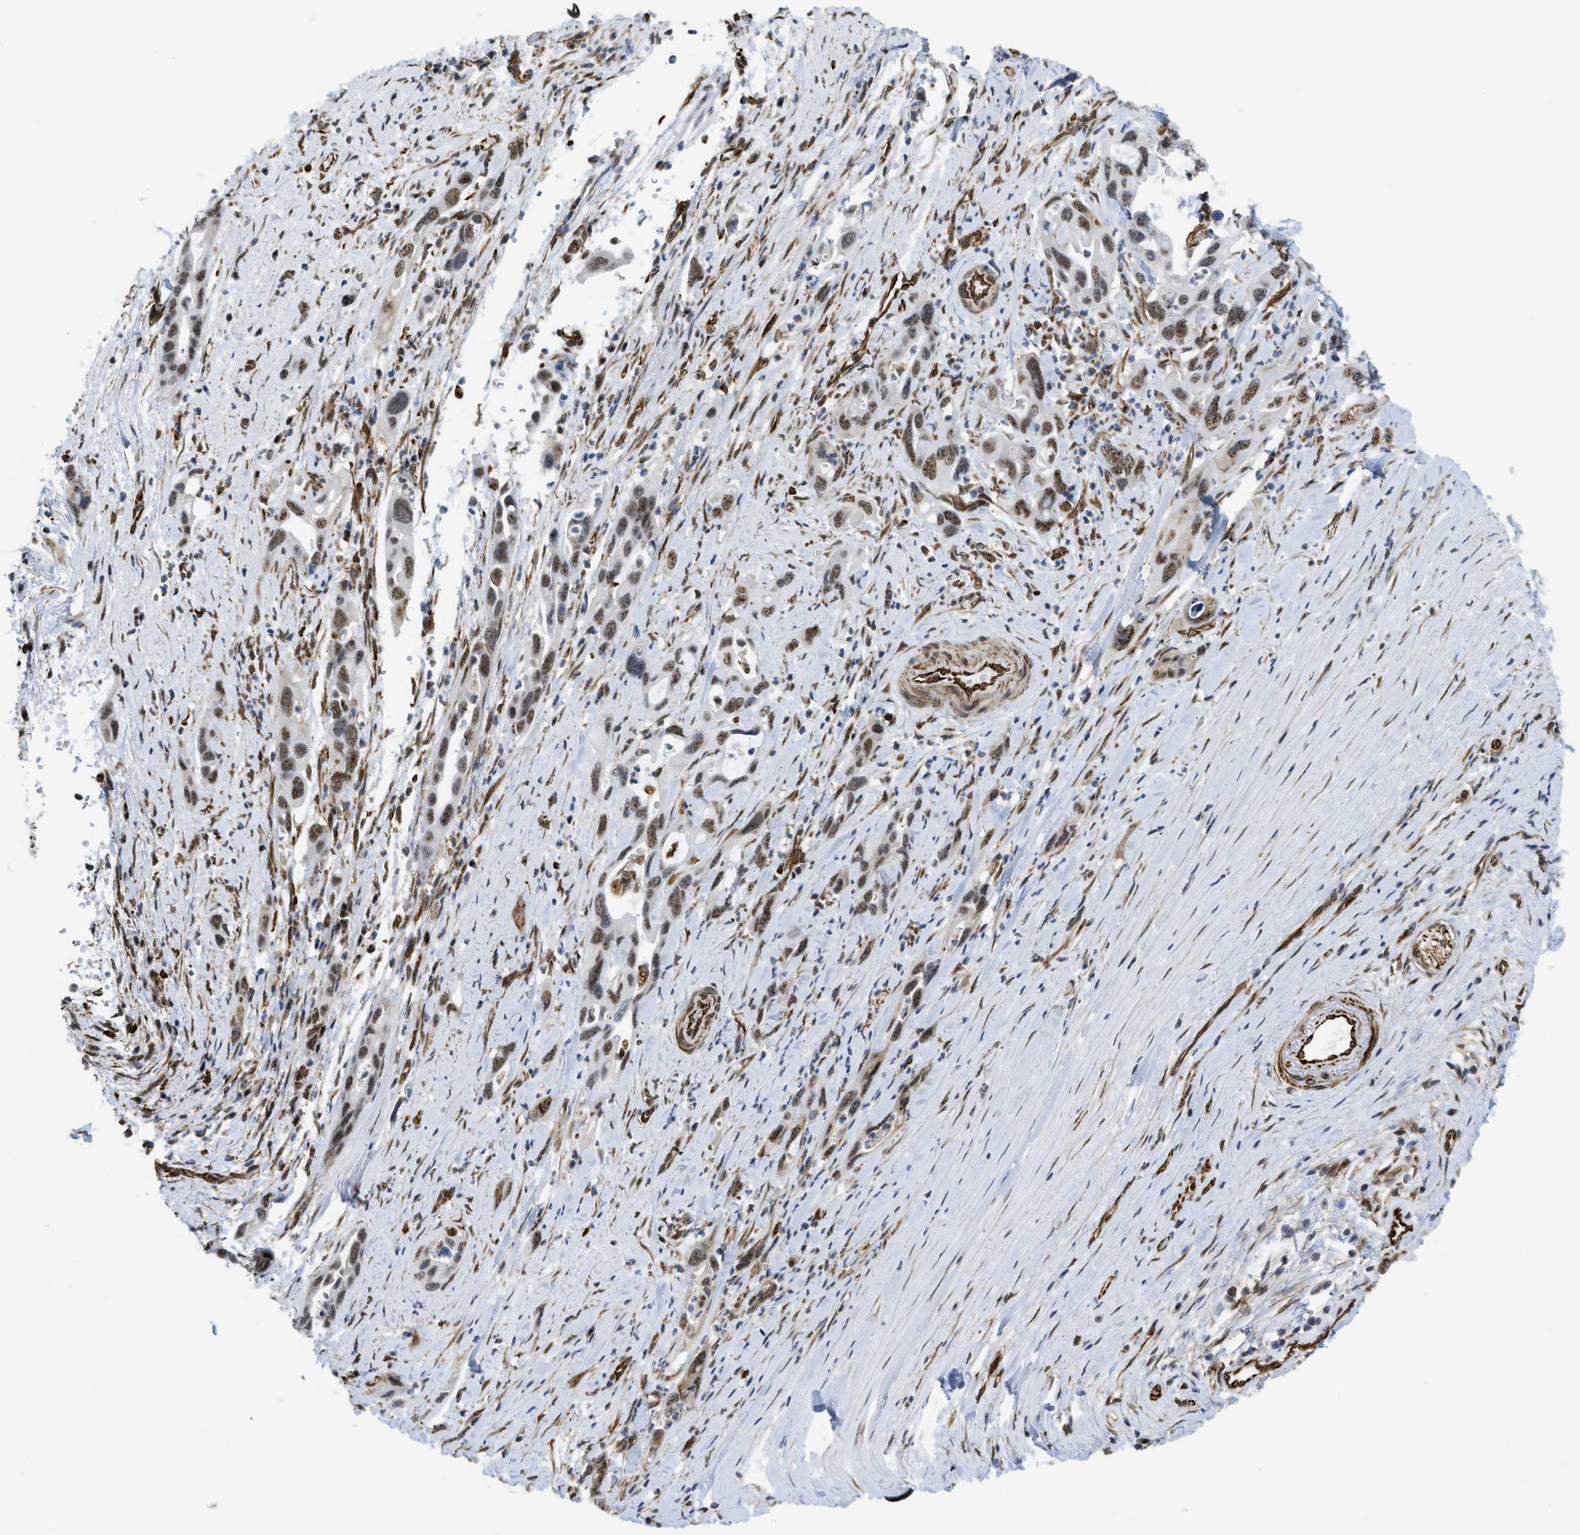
{"staining": {"intensity": "weak", "quantity": ">75%", "location": "nuclear"}, "tissue": "pancreatic cancer", "cell_type": "Tumor cells", "image_type": "cancer", "snomed": [{"axis": "morphology", "description": "Adenocarcinoma, NOS"}, {"axis": "topography", "description": "Pancreas"}], "caption": "Protein analysis of pancreatic adenocarcinoma tissue exhibits weak nuclear positivity in approximately >75% of tumor cells.", "gene": "LRRC8B", "patient": {"sex": "female", "age": 70}}